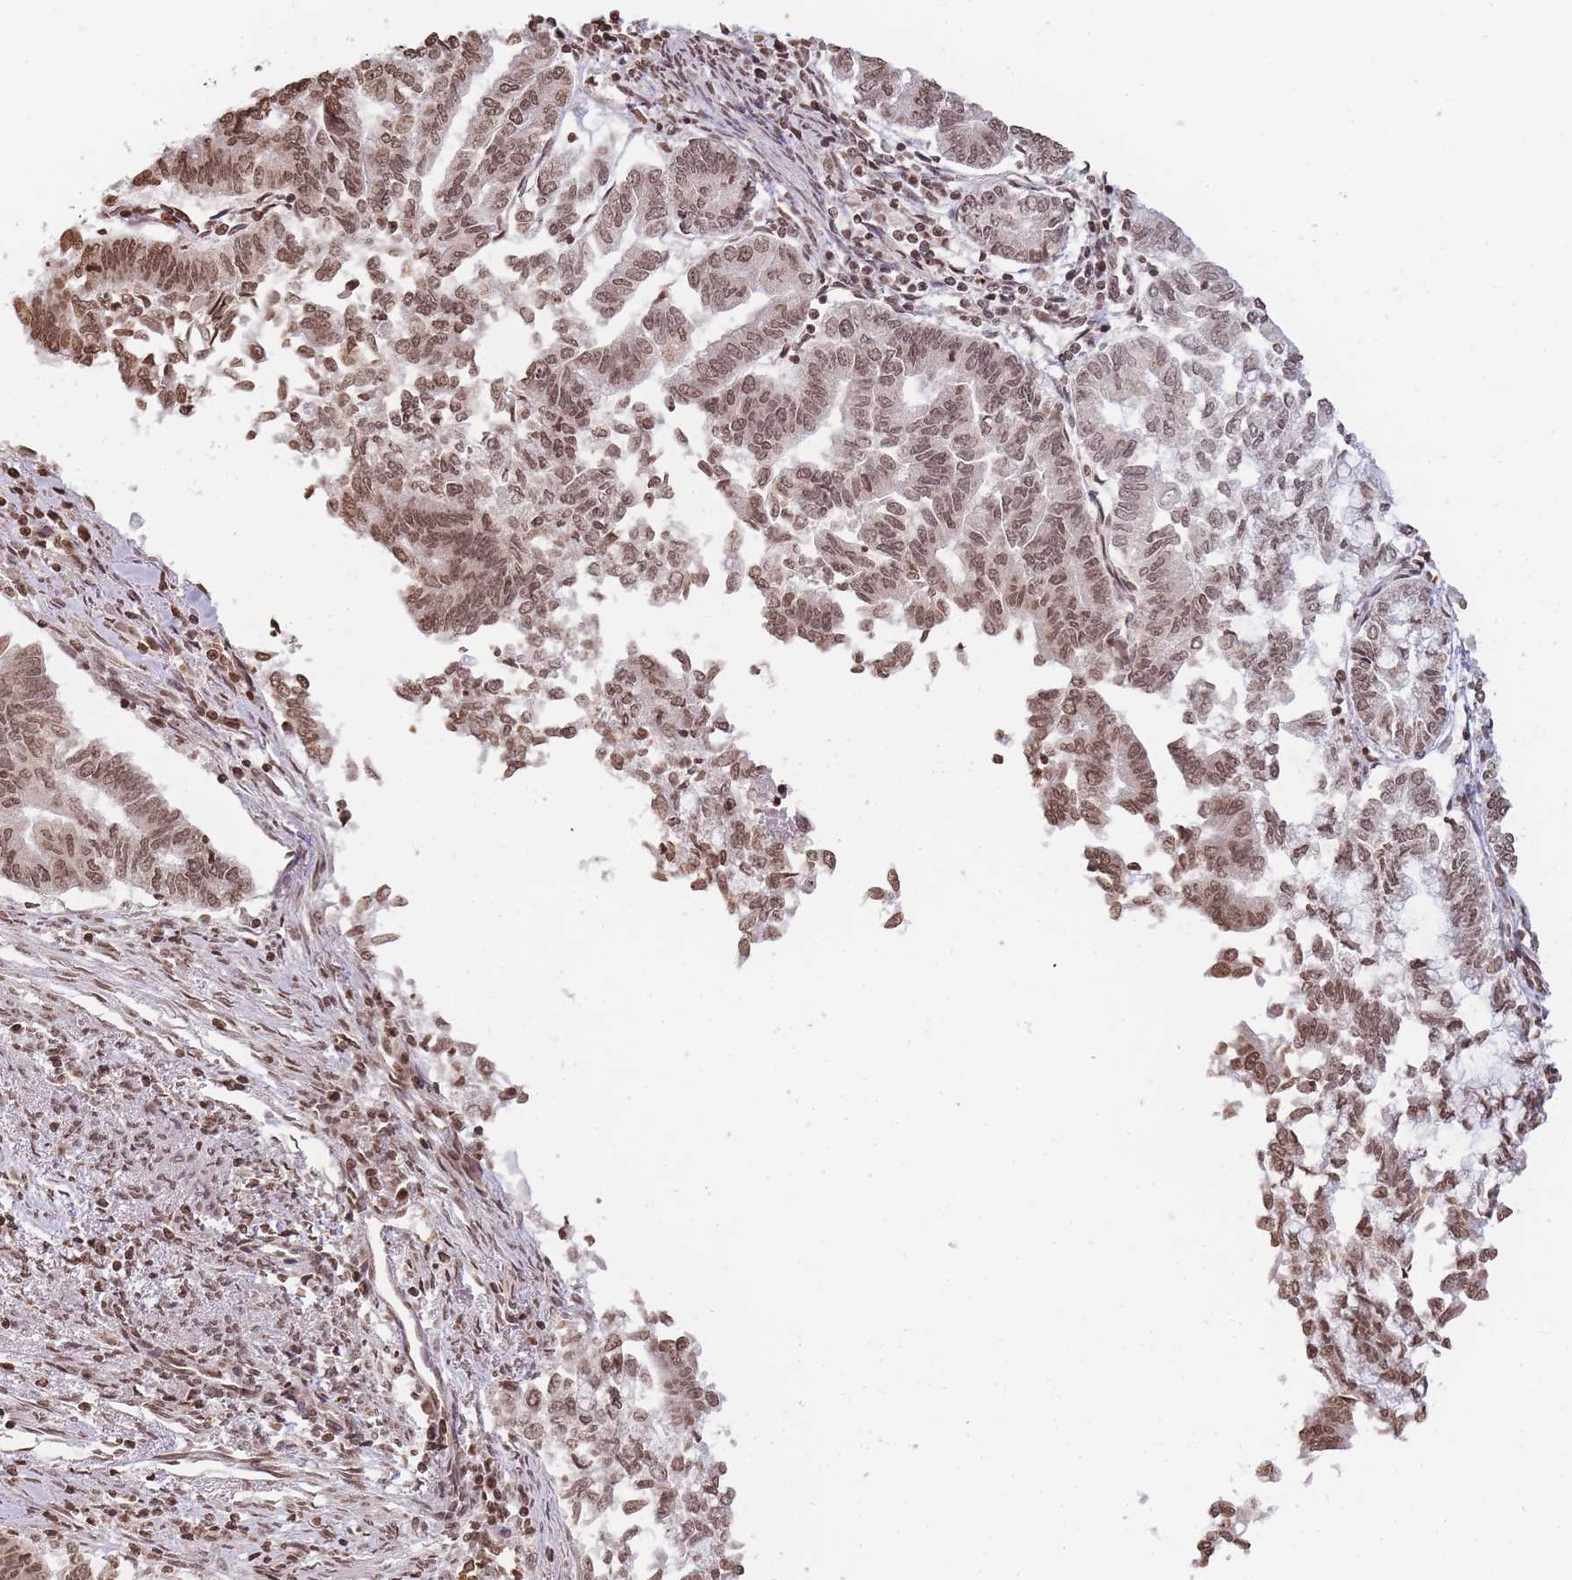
{"staining": {"intensity": "moderate", "quantity": ">75%", "location": "nuclear"}, "tissue": "endometrial cancer", "cell_type": "Tumor cells", "image_type": "cancer", "snomed": [{"axis": "morphology", "description": "Adenocarcinoma, NOS"}, {"axis": "topography", "description": "Endometrium"}], "caption": "Moderate nuclear protein expression is present in approximately >75% of tumor cells in endometrial adenocarcinoma.", "gene": "WWTR1", "patient": {"sex": "female", "age": 79}}